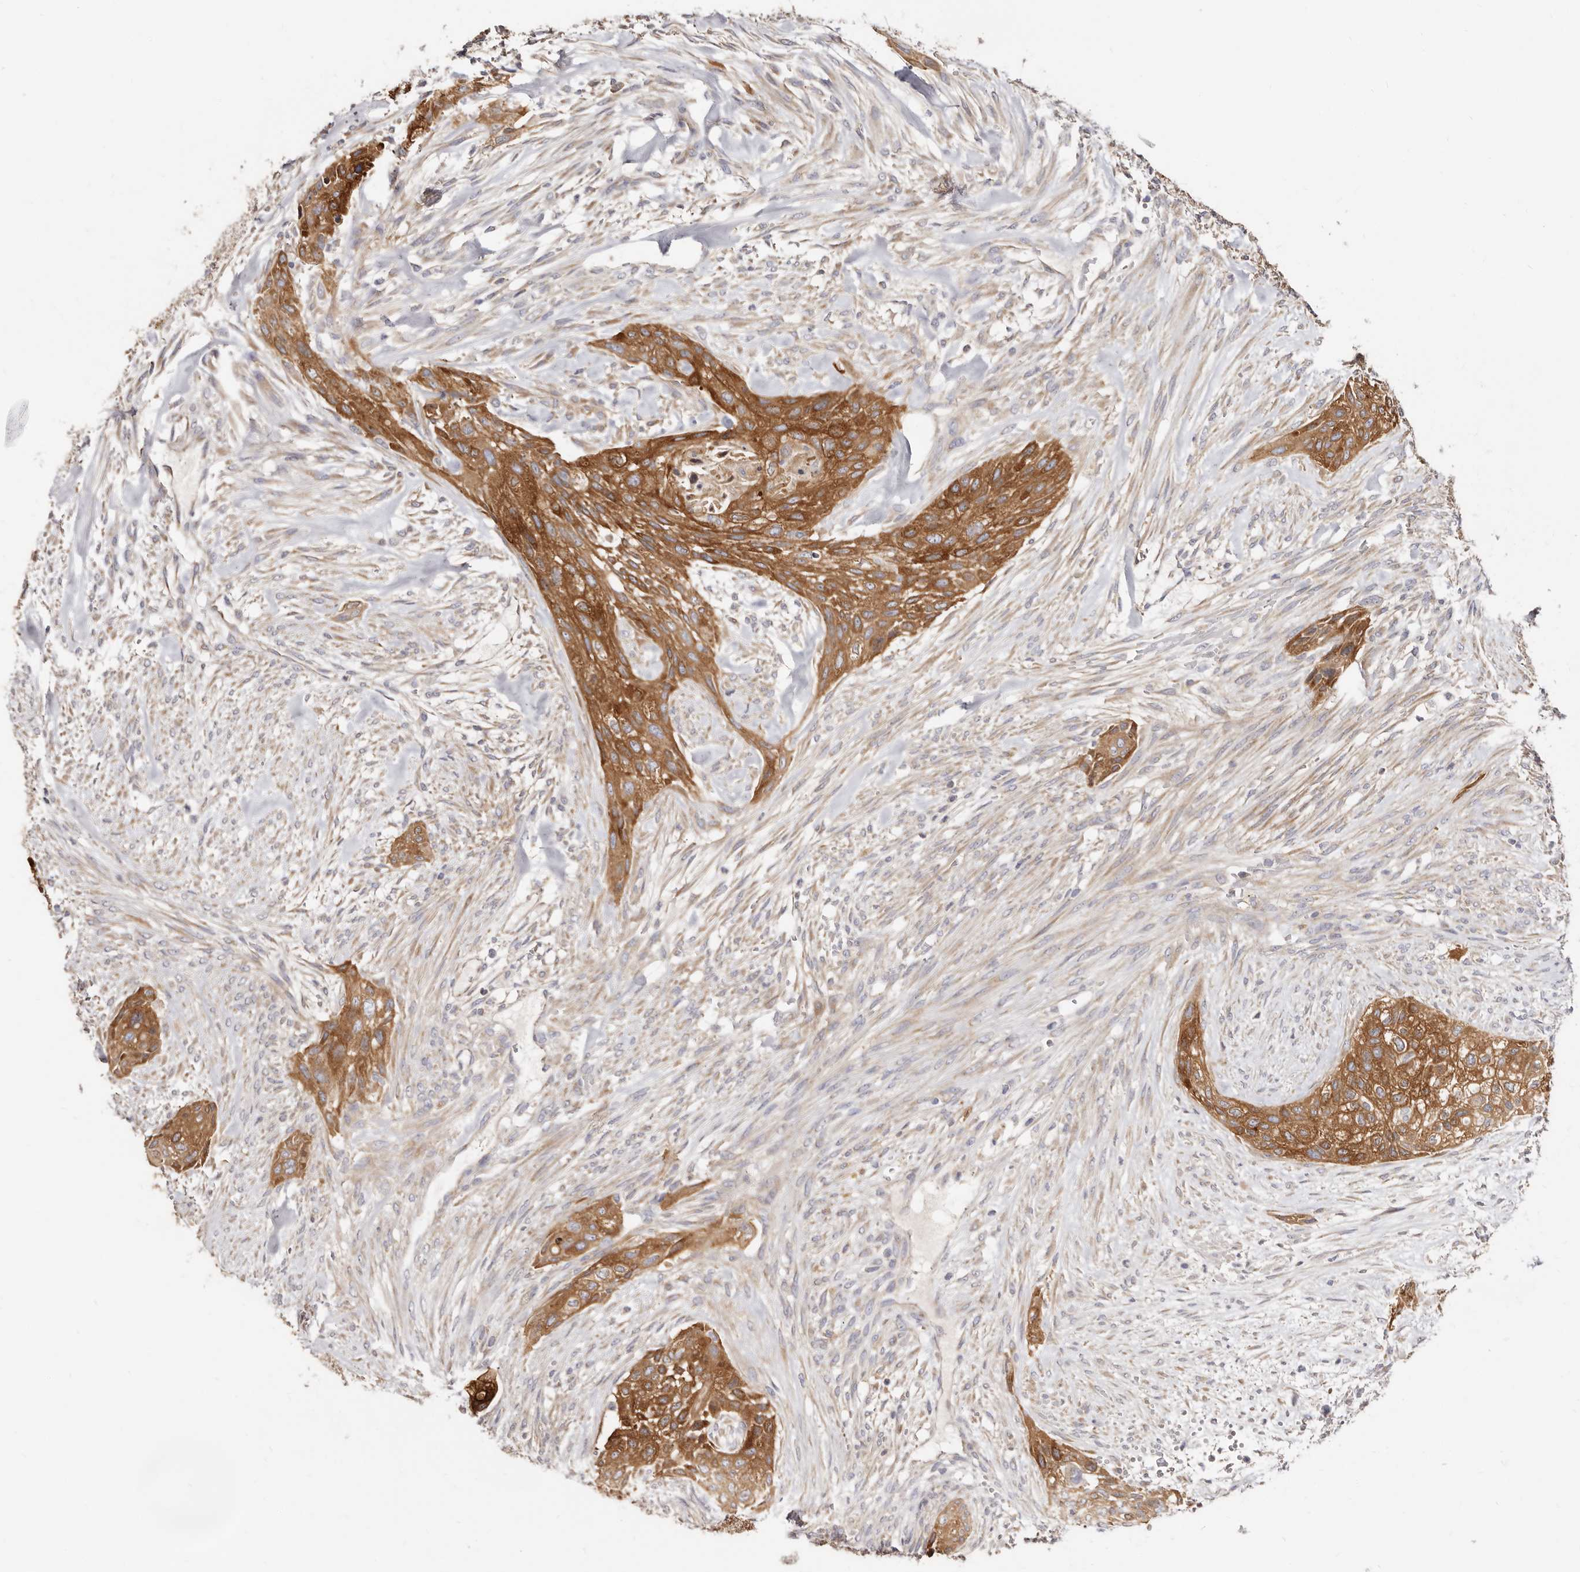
{"staining": {"intensity": "strong", "quantity": ">75%", "location": "cytoplasmic/membranous"}, "tissue": "urothelial cancer", "cell_type": "Tumor cells", "image_type": "cancer", "snomed": [{"axis": "morphology", "description": "Urothelial carcinoma, High grade"}, {"axis": "topography", "description": "Urinary bladder"}], "caption": "Immunohistochemistry (IHC) image of high-grade urothelial carcinoma stained for a protein (brown), which reveals high levels of strong cytoplasmic/membranous staining in about >75% of tumor cells.", "gene": "BAIAP2L1", "patient": {"sex": "male", "age": 35}}